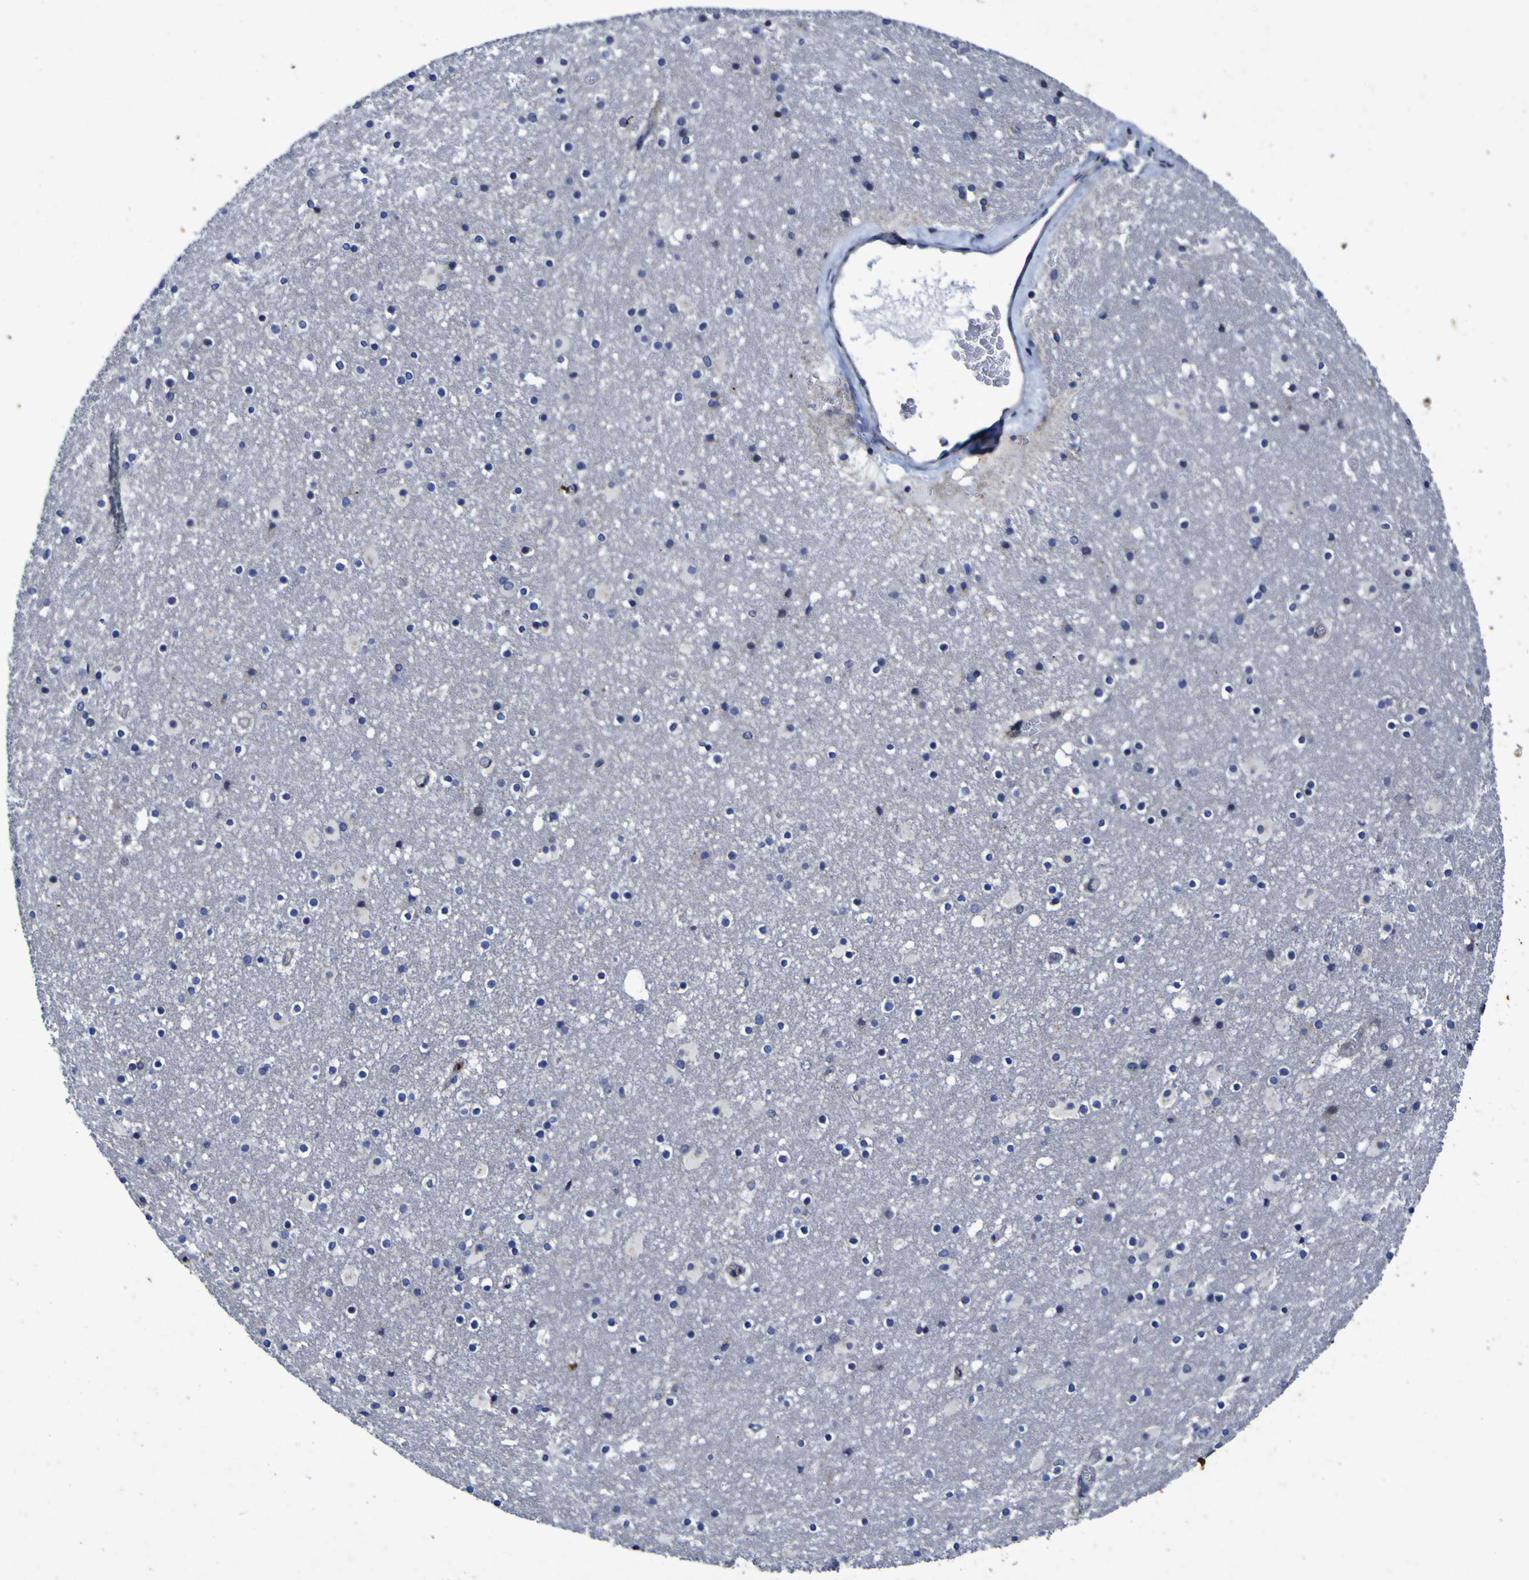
{"staining": {"intensity": "negative", "quantity": "none", "location": "none"}, "tissue": "caudate", "cell_type": "Glial cells", "image_type": "normal", "snomed": [{"axis": "morphology", "description": "Normal tissue, NOS"}, {"axis": "topography", "description": "Lateral ventricle wall"}], "caption": "IHC photomicrograph of normal caudate stained for a protein (brown), which reveals no expression in glial cells.", "gene": "P3H1", "patient": {"sex": "male", "age": 45}}